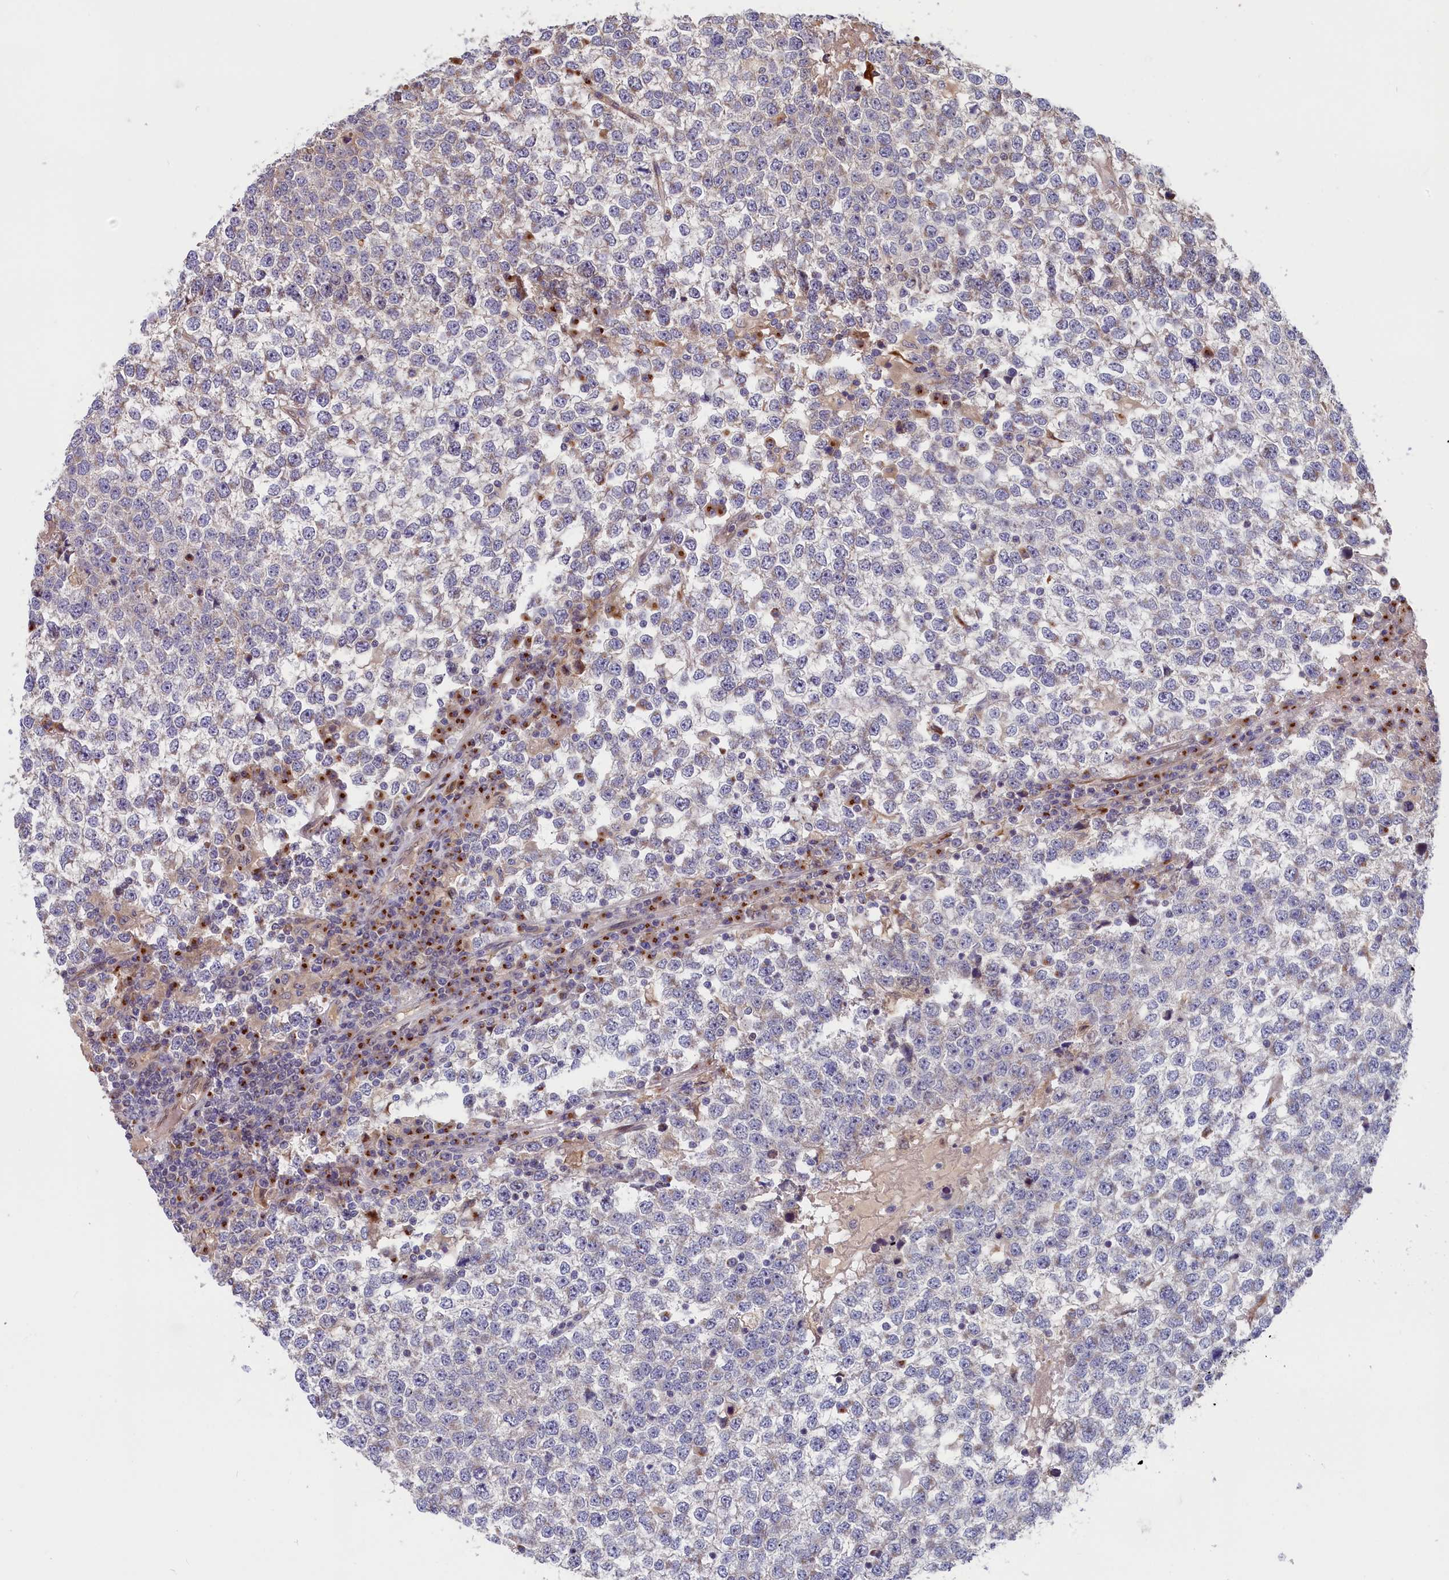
{"staining": {"intensity": "negative", "quantity": "none", "location": "none"}, "tissue": "testis cancer", "cell_type": "Tumor cells", "image_type": "cancer", "snomed": [{"axis": "morphology", "description": "Seminoma, NOS"}, {"axis": "topography", "description": "Testis"}], "caption": "Immunohistochemistry of testis cancer (seminoma) demonstrates no positivity in tumor cells.", "gene": "CHST12", "patient": {"sex": "male", "age": 65}}